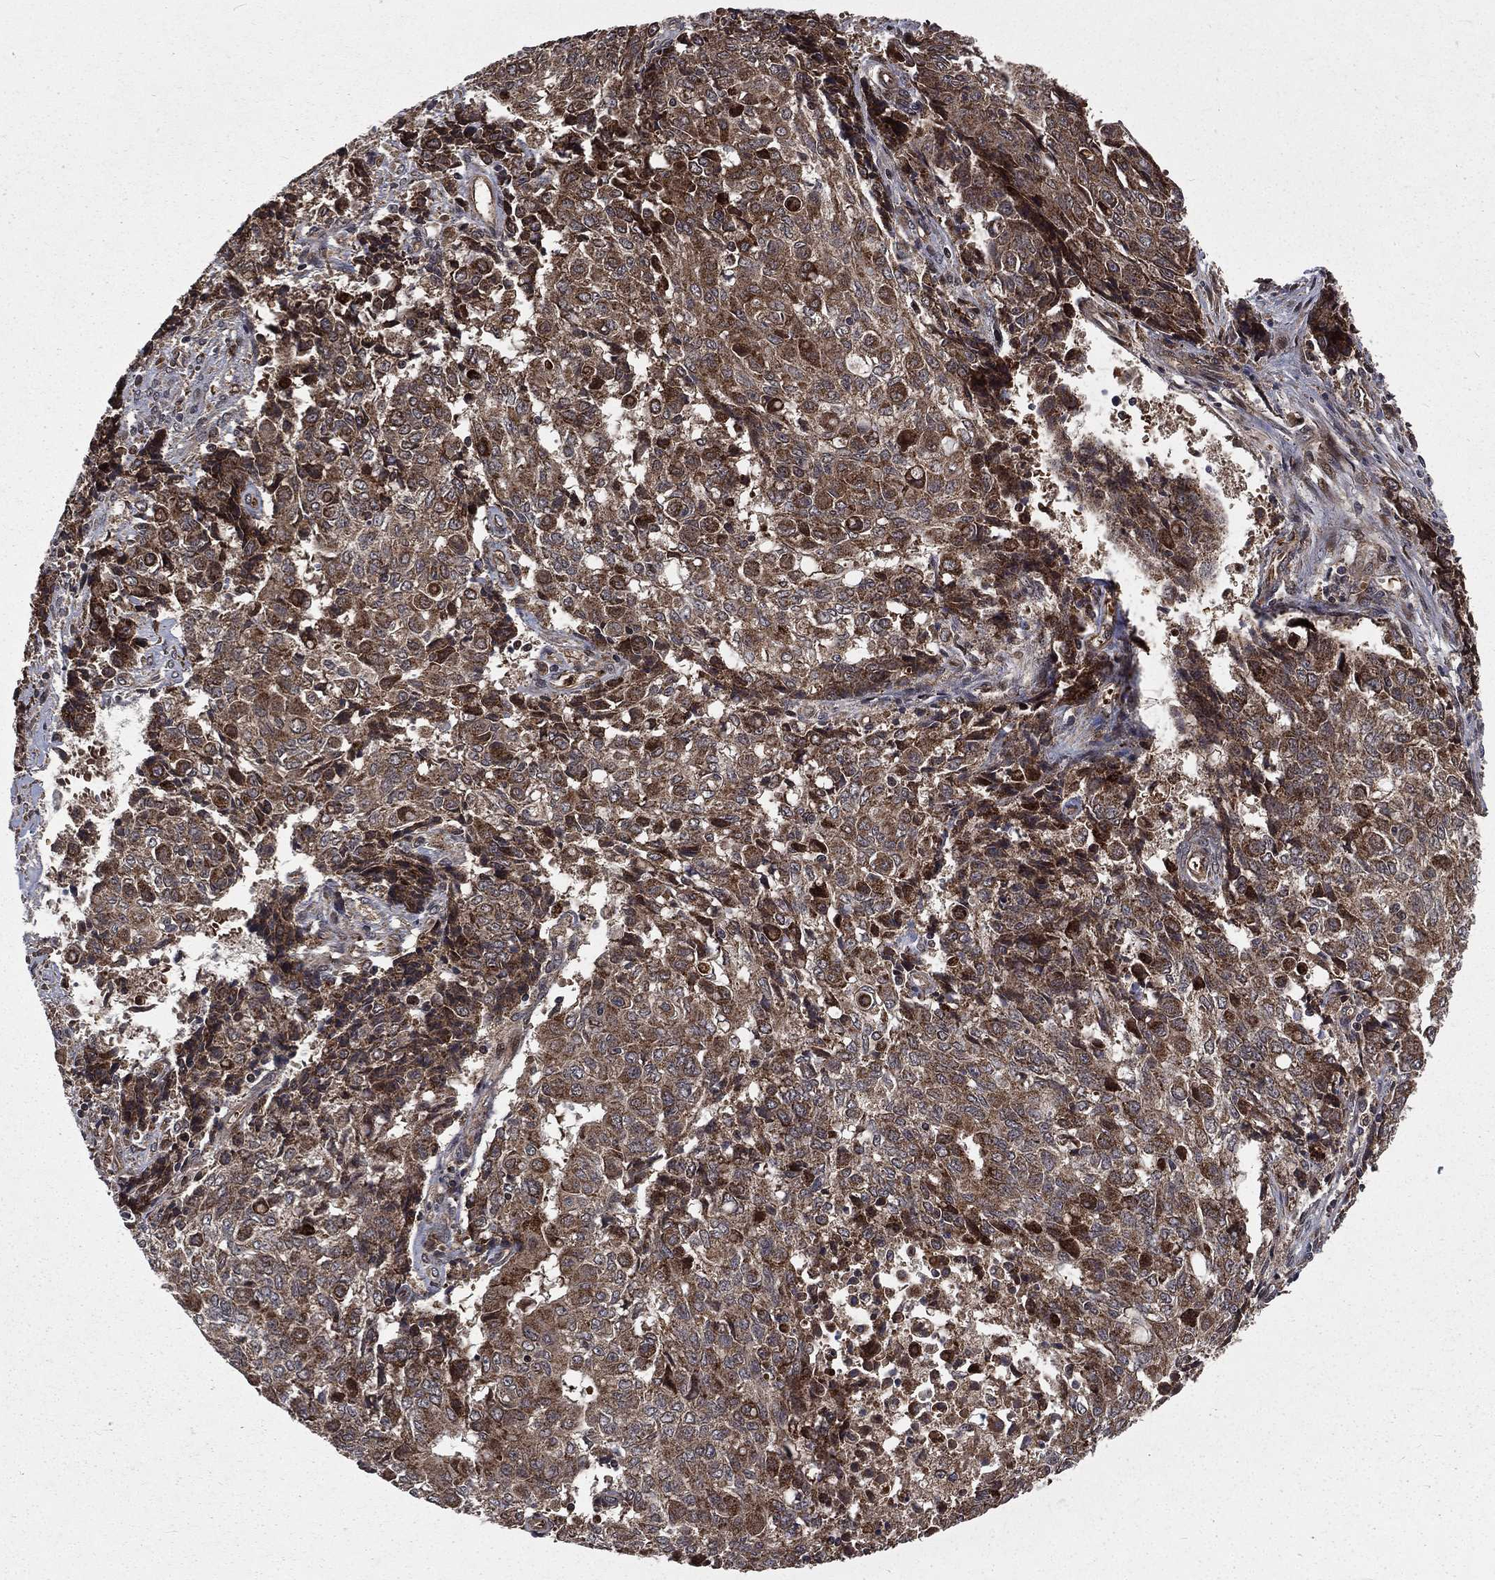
{"staining": {"intensity": "moderate", "quantity": ">75%", "location": "cytoplasmic/membranous"}, "tissue": "ovarian cancer", "cell_type": "Tumor cells", "image_type": "cancer", "snomed": [{"axis": "morphology", "description": "Carcinoma, endometroid"}, {"axis": "topography", "description": "Ovary"}], "caption": "This is a photomicrograph of immunohistochemistry (IHC) staining of ovarian endometroid carcinoma, which shows moderate staining in the cytoplasmic/membranous of tumor cells.", "gene": "LENG8", "patient": {"sex": "female", "age": 42}}